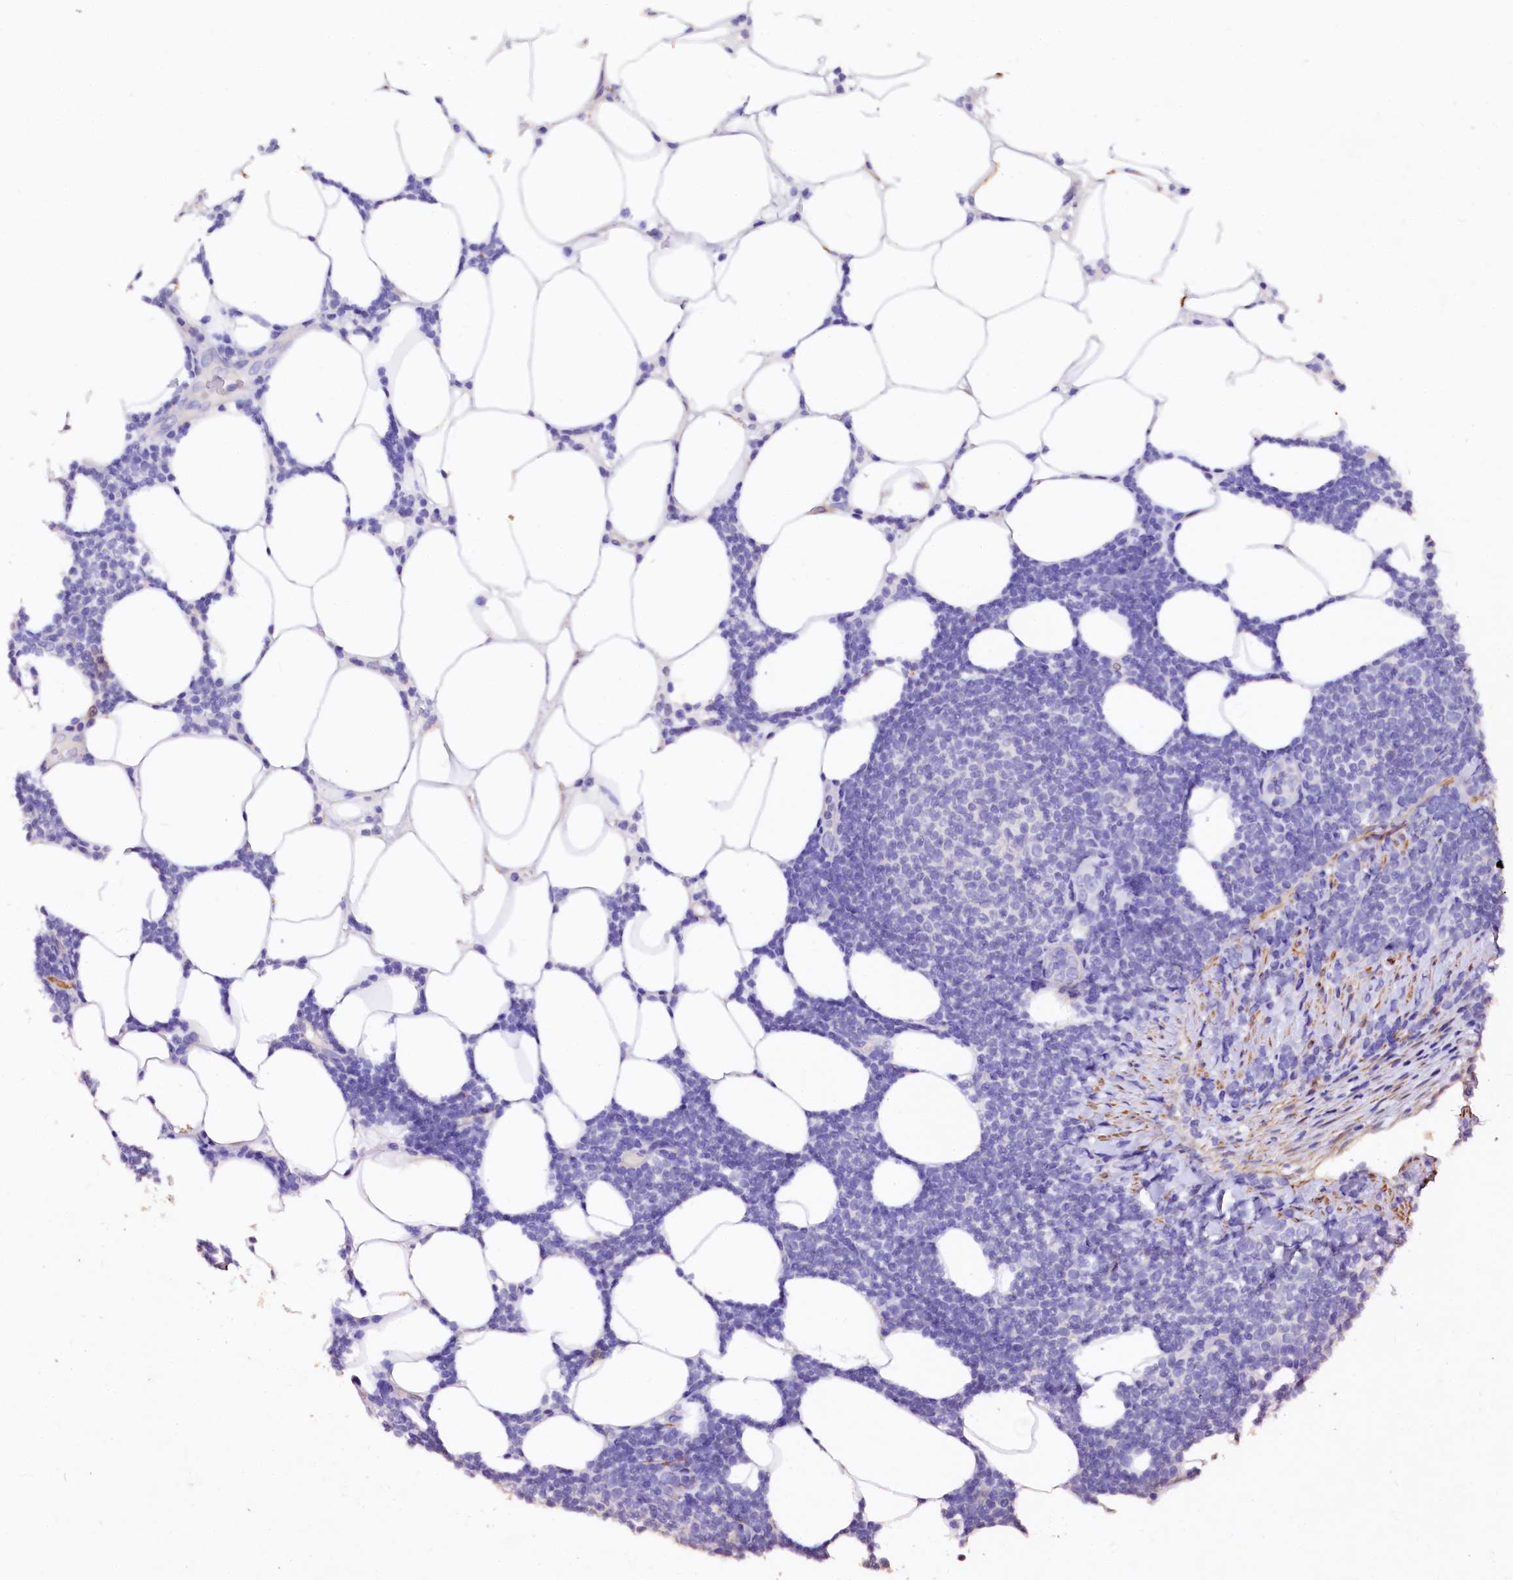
{"staining": {"intensity": "negative", "quantity": "none", "location": "none"}, "tissue": "lymphoma", "cell_type": "Tumor cells", "image_type": "cancer", "snomed": [{"axis": "morphology", "description": "Malignant lymphoma, non-Hodgkin's type, Low grade"}, {"axis": "topography", "description": "Lymph node"}], "caption": "This is a micrograph of immunohistochemistry (IHC) staining of malignant lymphoma, non-Hodgkin's type (low-grade), which shows no expression in tumor cells.", "gene": "VPS36", "patient": {"sex": "male", "age": 66}}